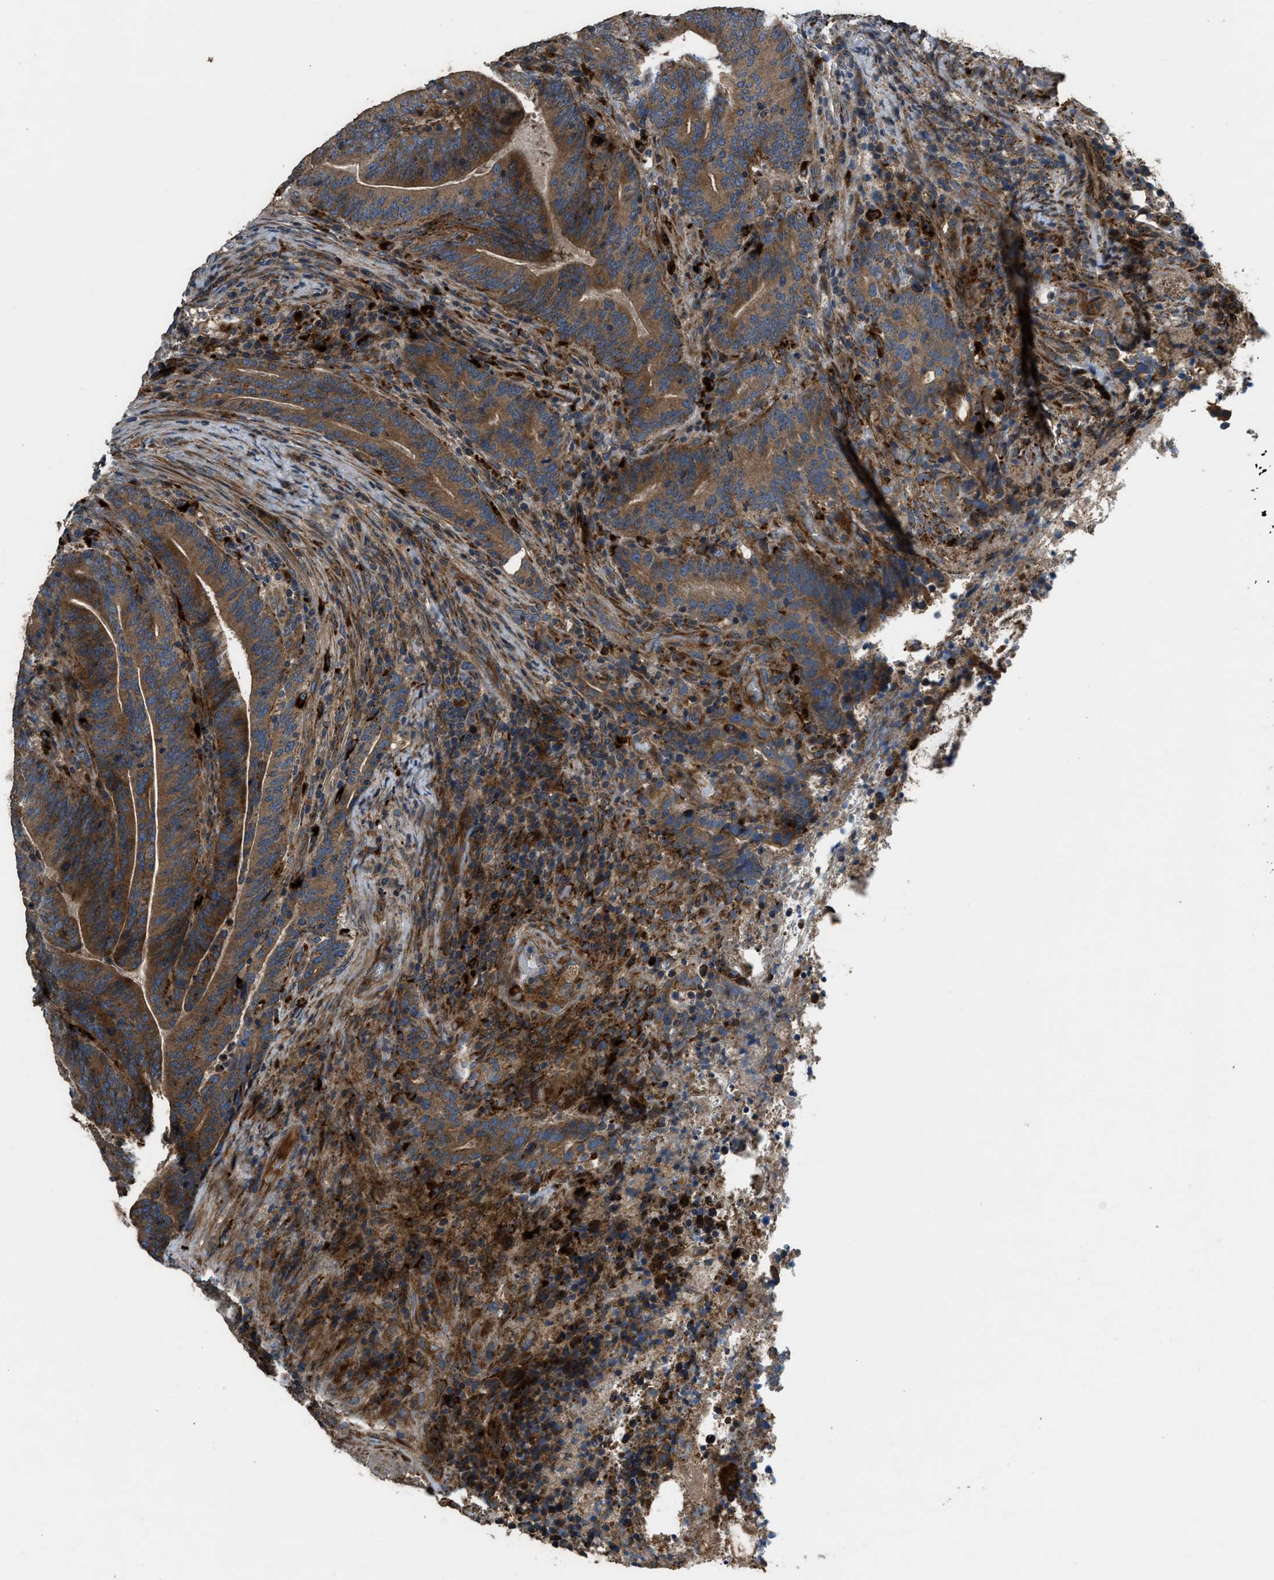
{"staining": {"intensity": "strong", "quantity": ">75%", "location": "cytoplasmic/membranous"}, "tissue": "colorectal cancer", "cell_type": "Tumor cells", "image_type": "cancer", "snomed": [{"axis": "morphology", "description": "Adenocarcinoma, NOS"}, {"axis": "topography", "description": "Colon"}], "caption": "Protein staining reveals strong cytoplasmic/membranous staining in about >75% of tumor cells in colorectal cancer. (DAB IHC with brightfield microscopy, high magnification).", "gene": "GGH", "patient": {"sex": "female", "age": 66}}